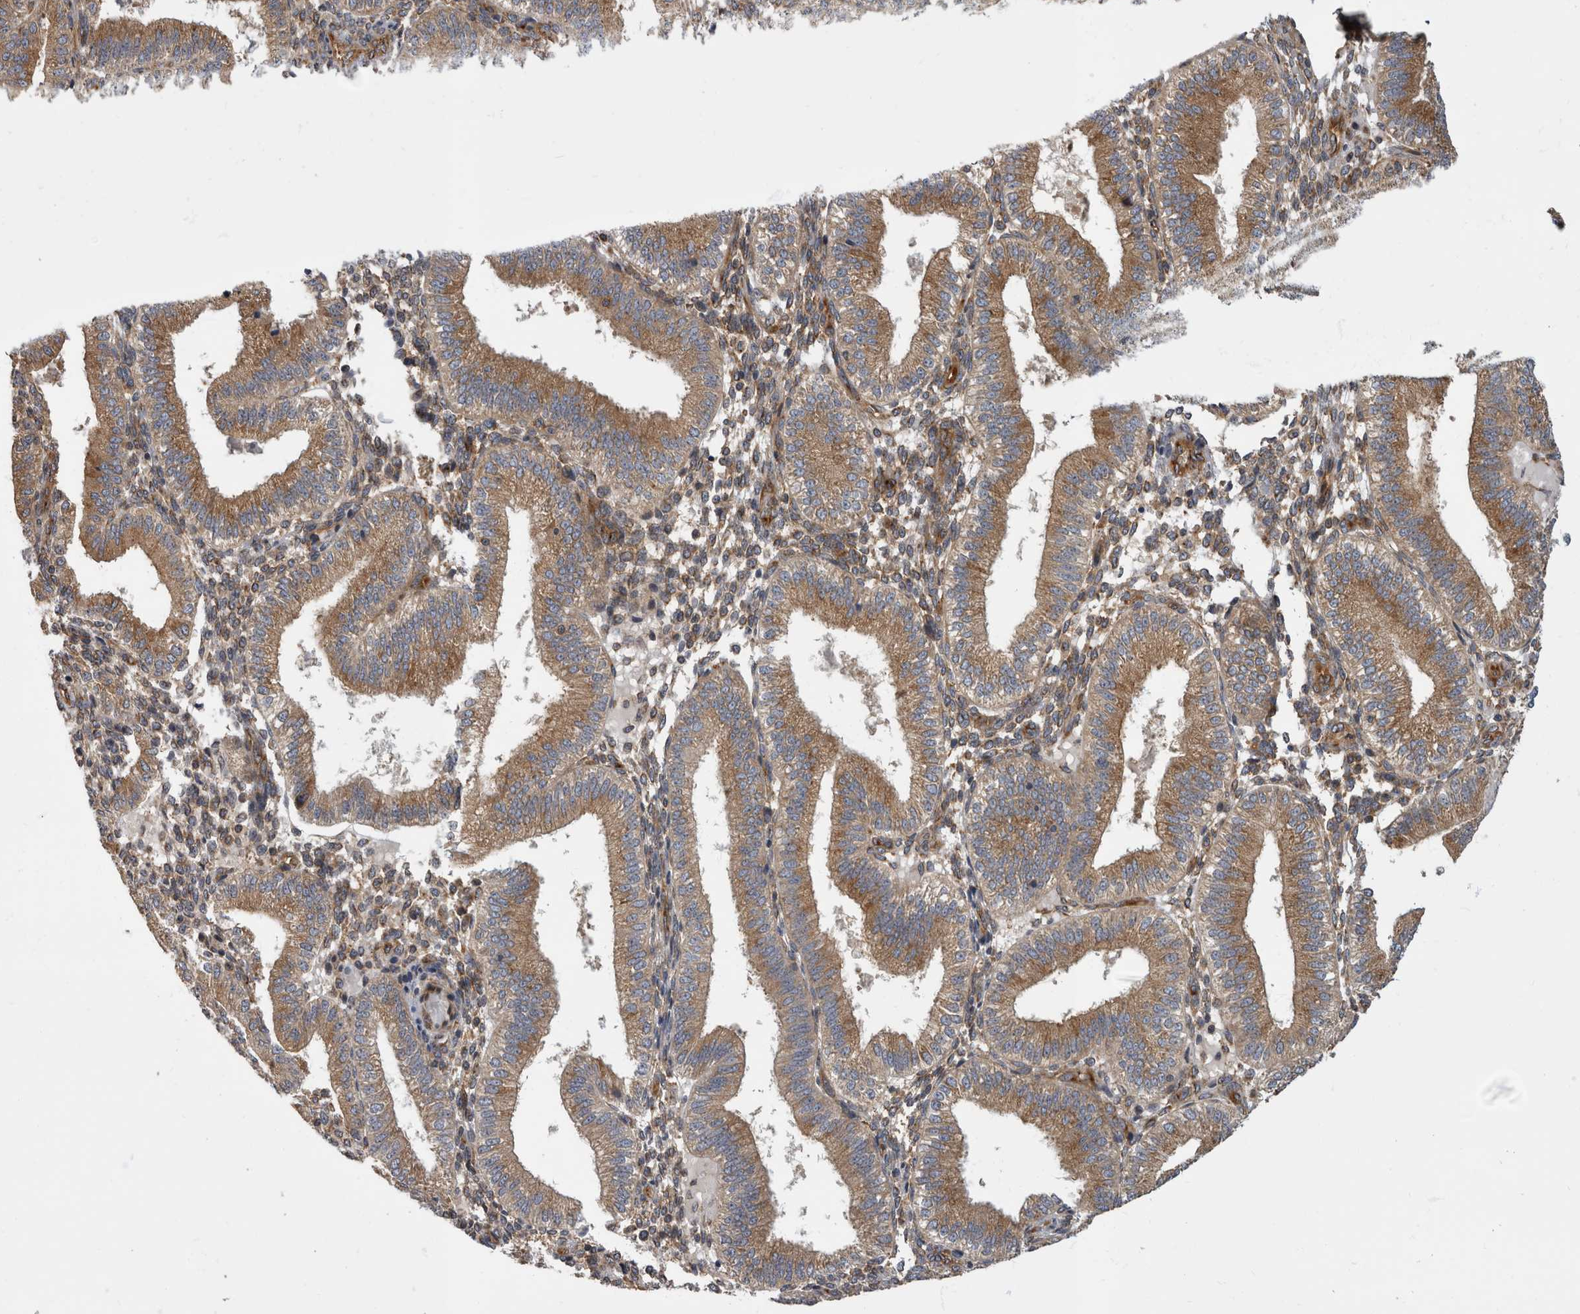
{"staining": {"intensity": "moderate", "quantity": "<25%", "location": "cytoplasmic/membranous"}, "tissue": "endometrium", "cell_type": "Cells in endometrial stroma", "image_type": "normal", "snomed": [{"axis": "morphology", "description": "Normal tissue, NOS"}, {"axis": "topography", "description": "Endometrium"}], "caption": "Immunohistochemical staining of benign endometrium reveals low levels of moderate cytoplasmic/membranous expression in approximately <25% of cells in endometrial stroma.", "gene": "HOOK3", "patient": {"sex": "female", "age": 39}}